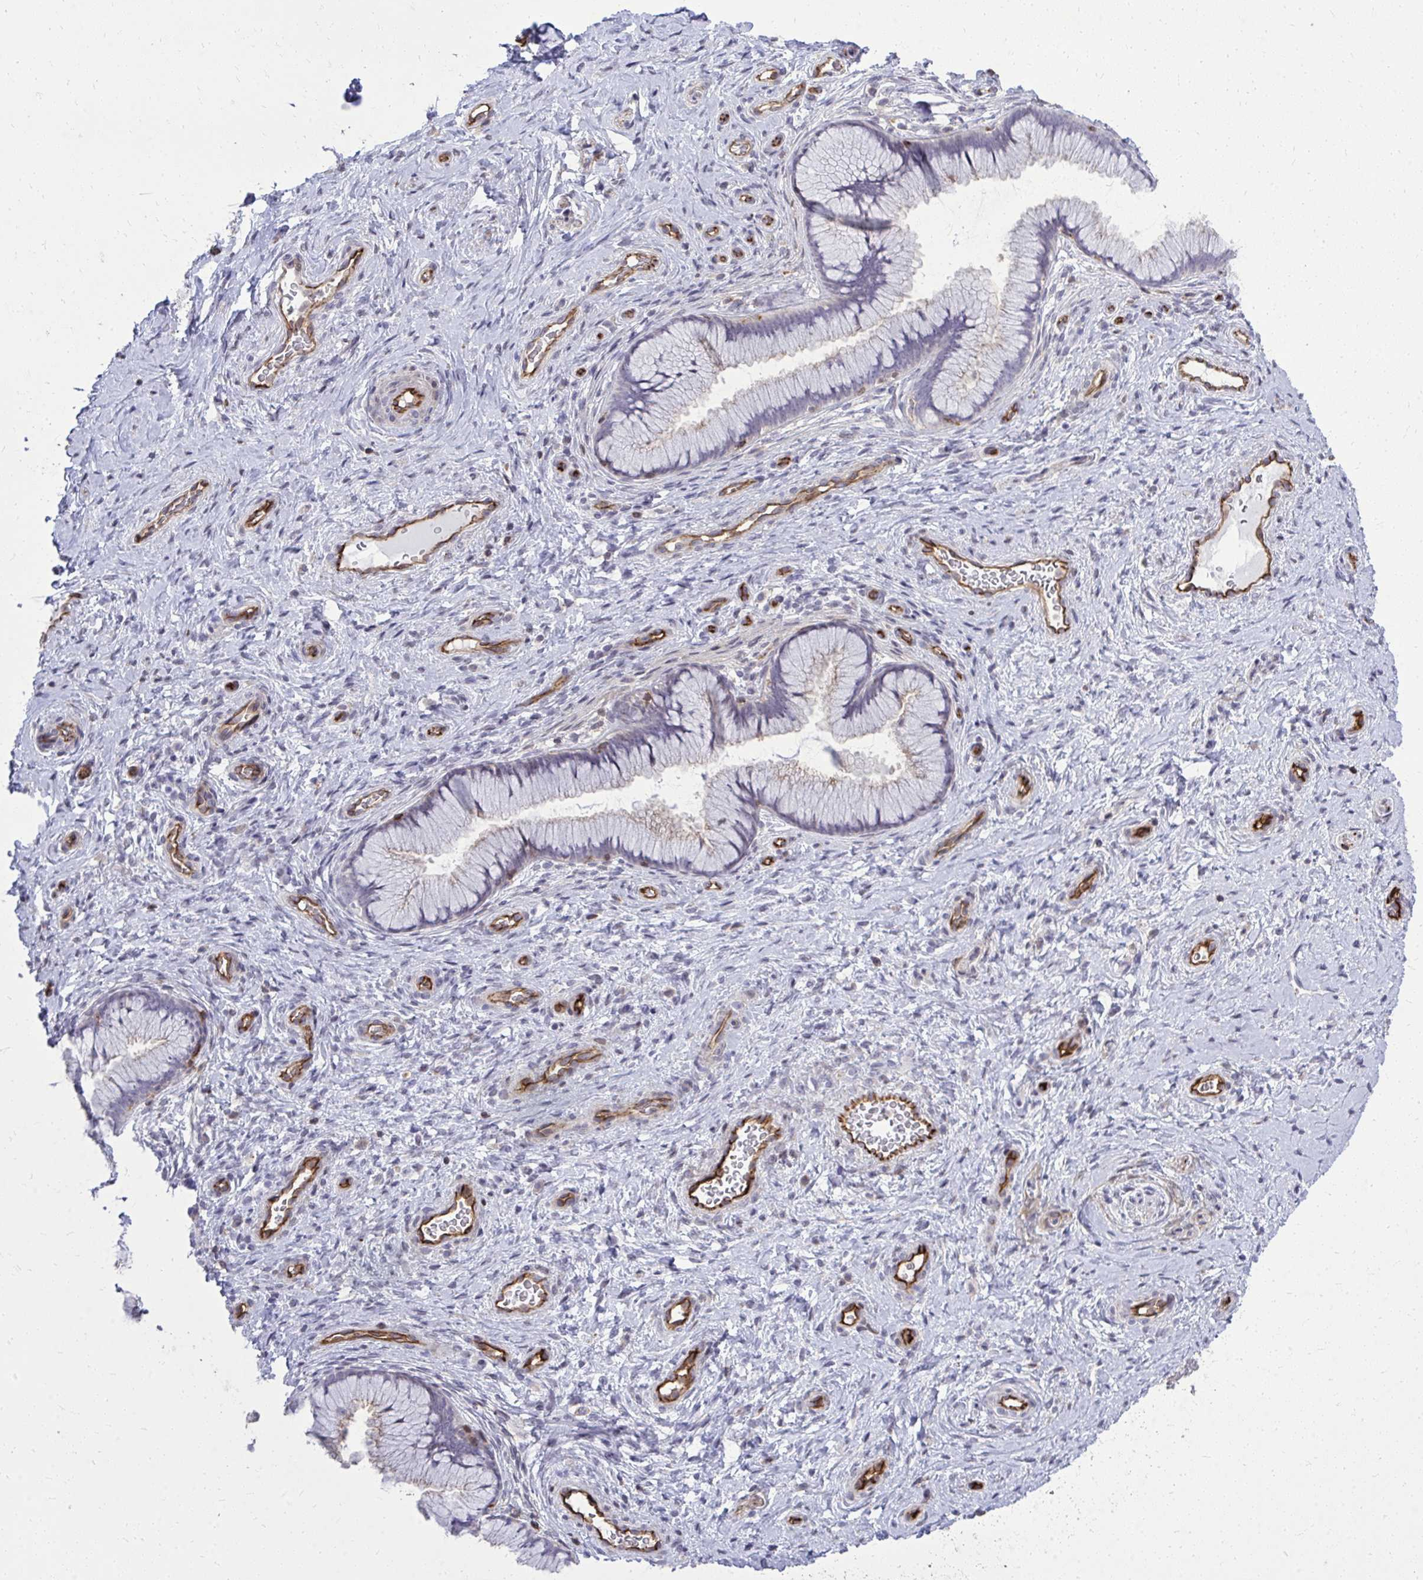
{"staining": {"intensity": "negative", "quantity": "none", "location": "none"}, "tissue": "cervix", "cell_type": "Glandular cells", "image_type": "normal", "snomed": [{"axis": "morphology", "description": "Normal tissue, NOS"}, {"axis": "topography", "description": "Cervix"}], "caption": "This is an IHC image of unremarkable cervix. There is no staining in glandular cells.", "gene": "FOXN3", "patient": {"sex": "female", "age": 34}}